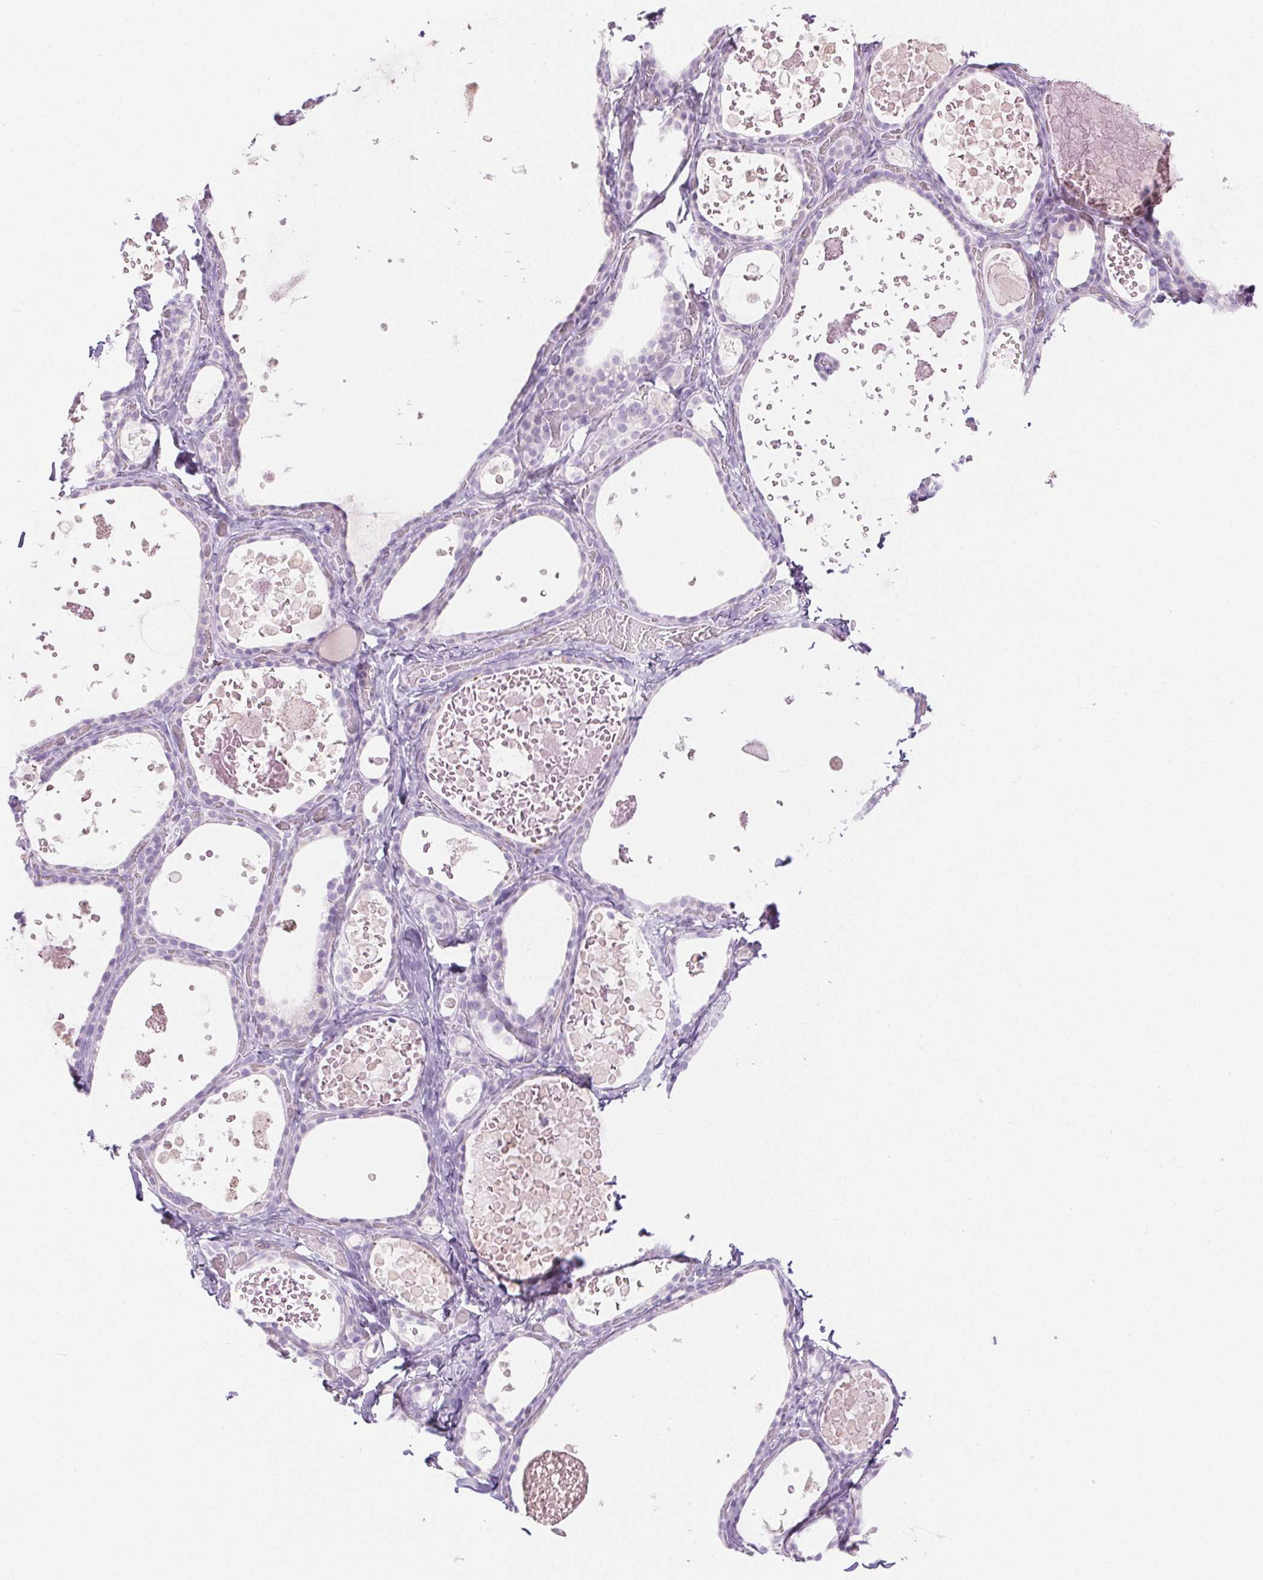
{"staining": {"intensity": "negative", "quantity": "none", "location": "none"}, "tissue": "thyroid gland", "cell_type": "Glandular cells", "image_type": "normal", "snomed": [{"axis": "morphology", "description": "Normal tissue, NOS"}, {"axis": "topography", "description": "Thyroid gland"}], "caption": "IHC of normal thyroid gland shows no positivity in glandular cells. Nuclei are stained in blue.", "gene": "SPRR3", "patient": {"sex": "female", "age": 56}}